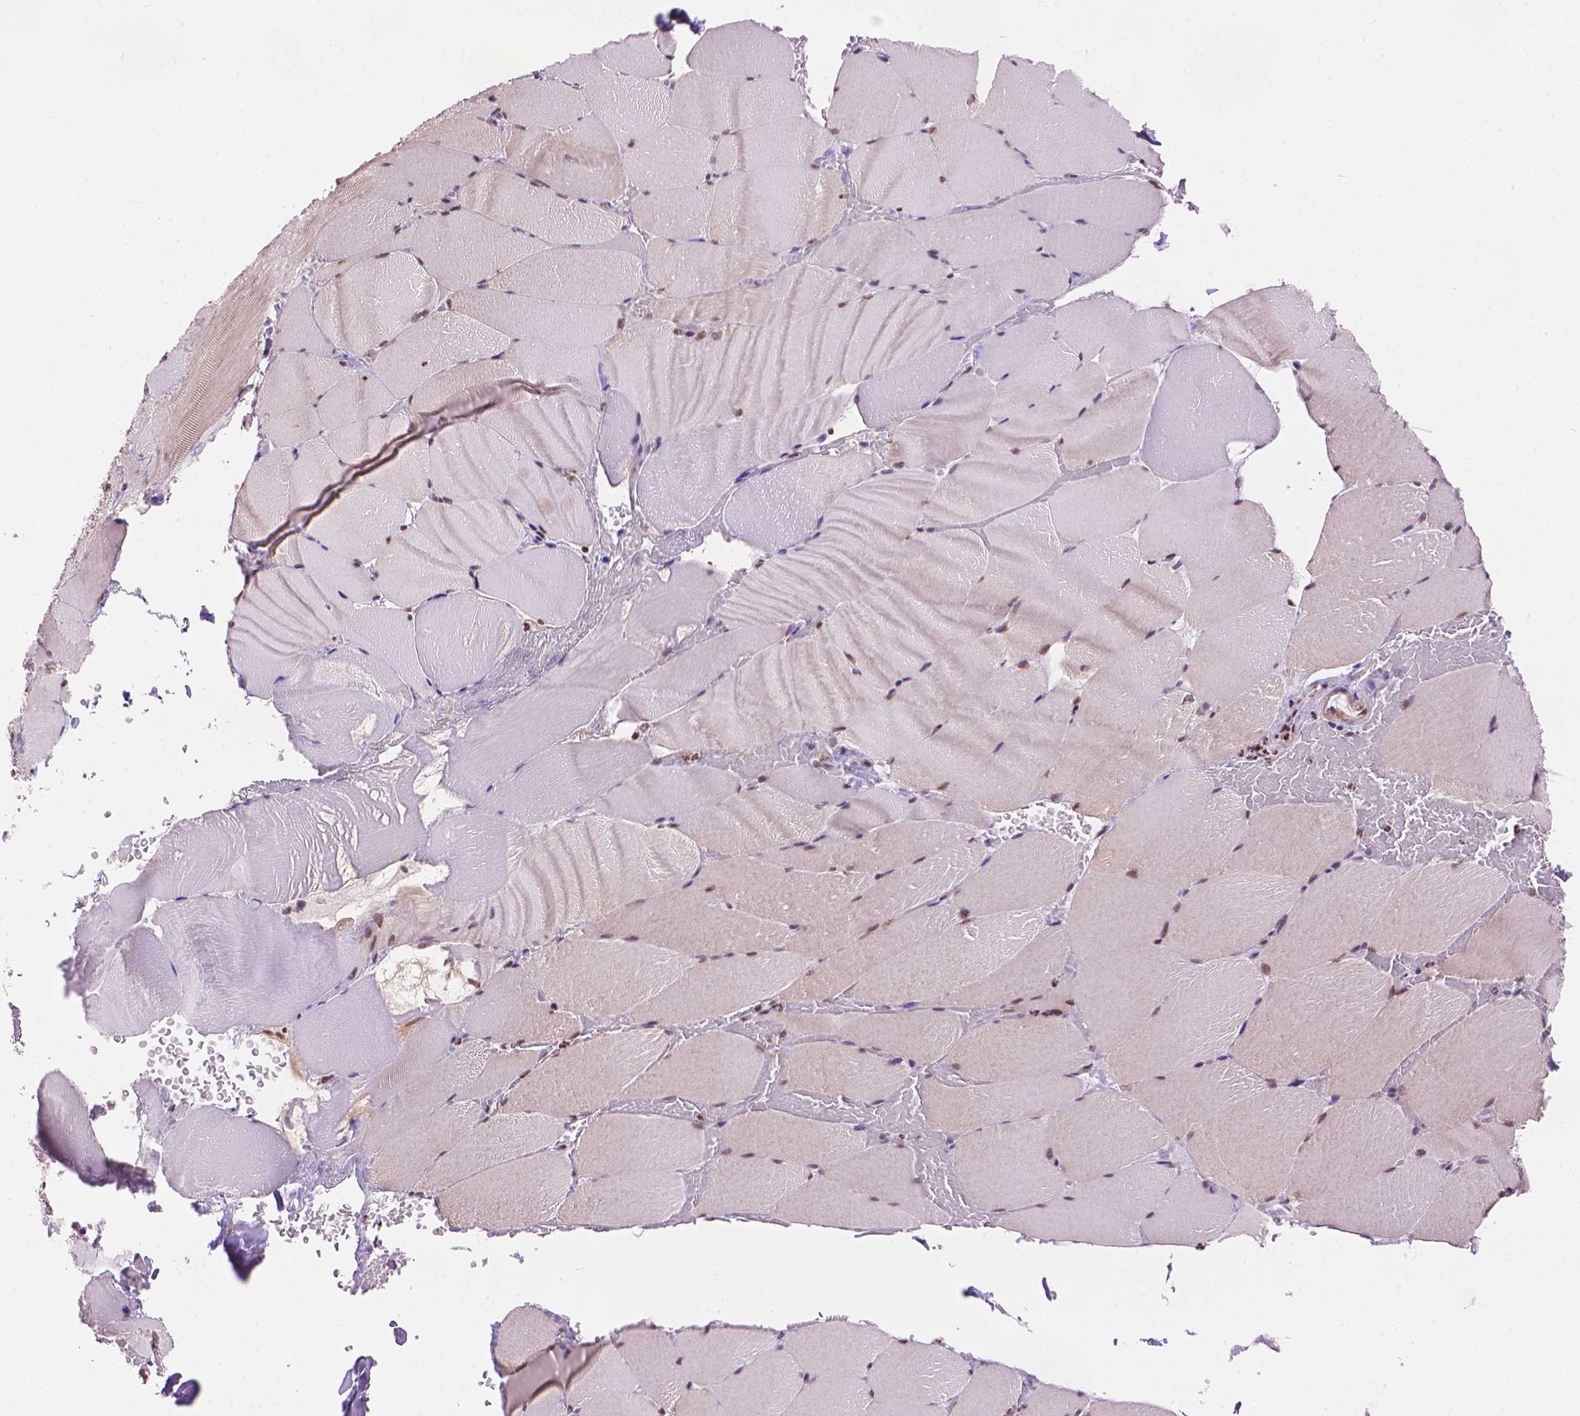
{"staining": {"intensity": "weak", "quantity": "25%-75%", "location": "cytoplasmic/membranous,nuclear"}, "tissue": "skeletal muscle", "cell_type": "Myocytes", "image_type": "normal", "snomed": [{"axis": "morphology", "description": "Normal tissue, NOS"}, {"axis": "topography", "description": "Skeletal muscle"}], "caption": "This is a micrograph of IHC staining of benign skeletal muscle, which shows weak staining in the cytoplasmic/membranous,nuclear of myocytes.", "gene": "UBN1", "patient": {"sex": "female", "age": 37}}